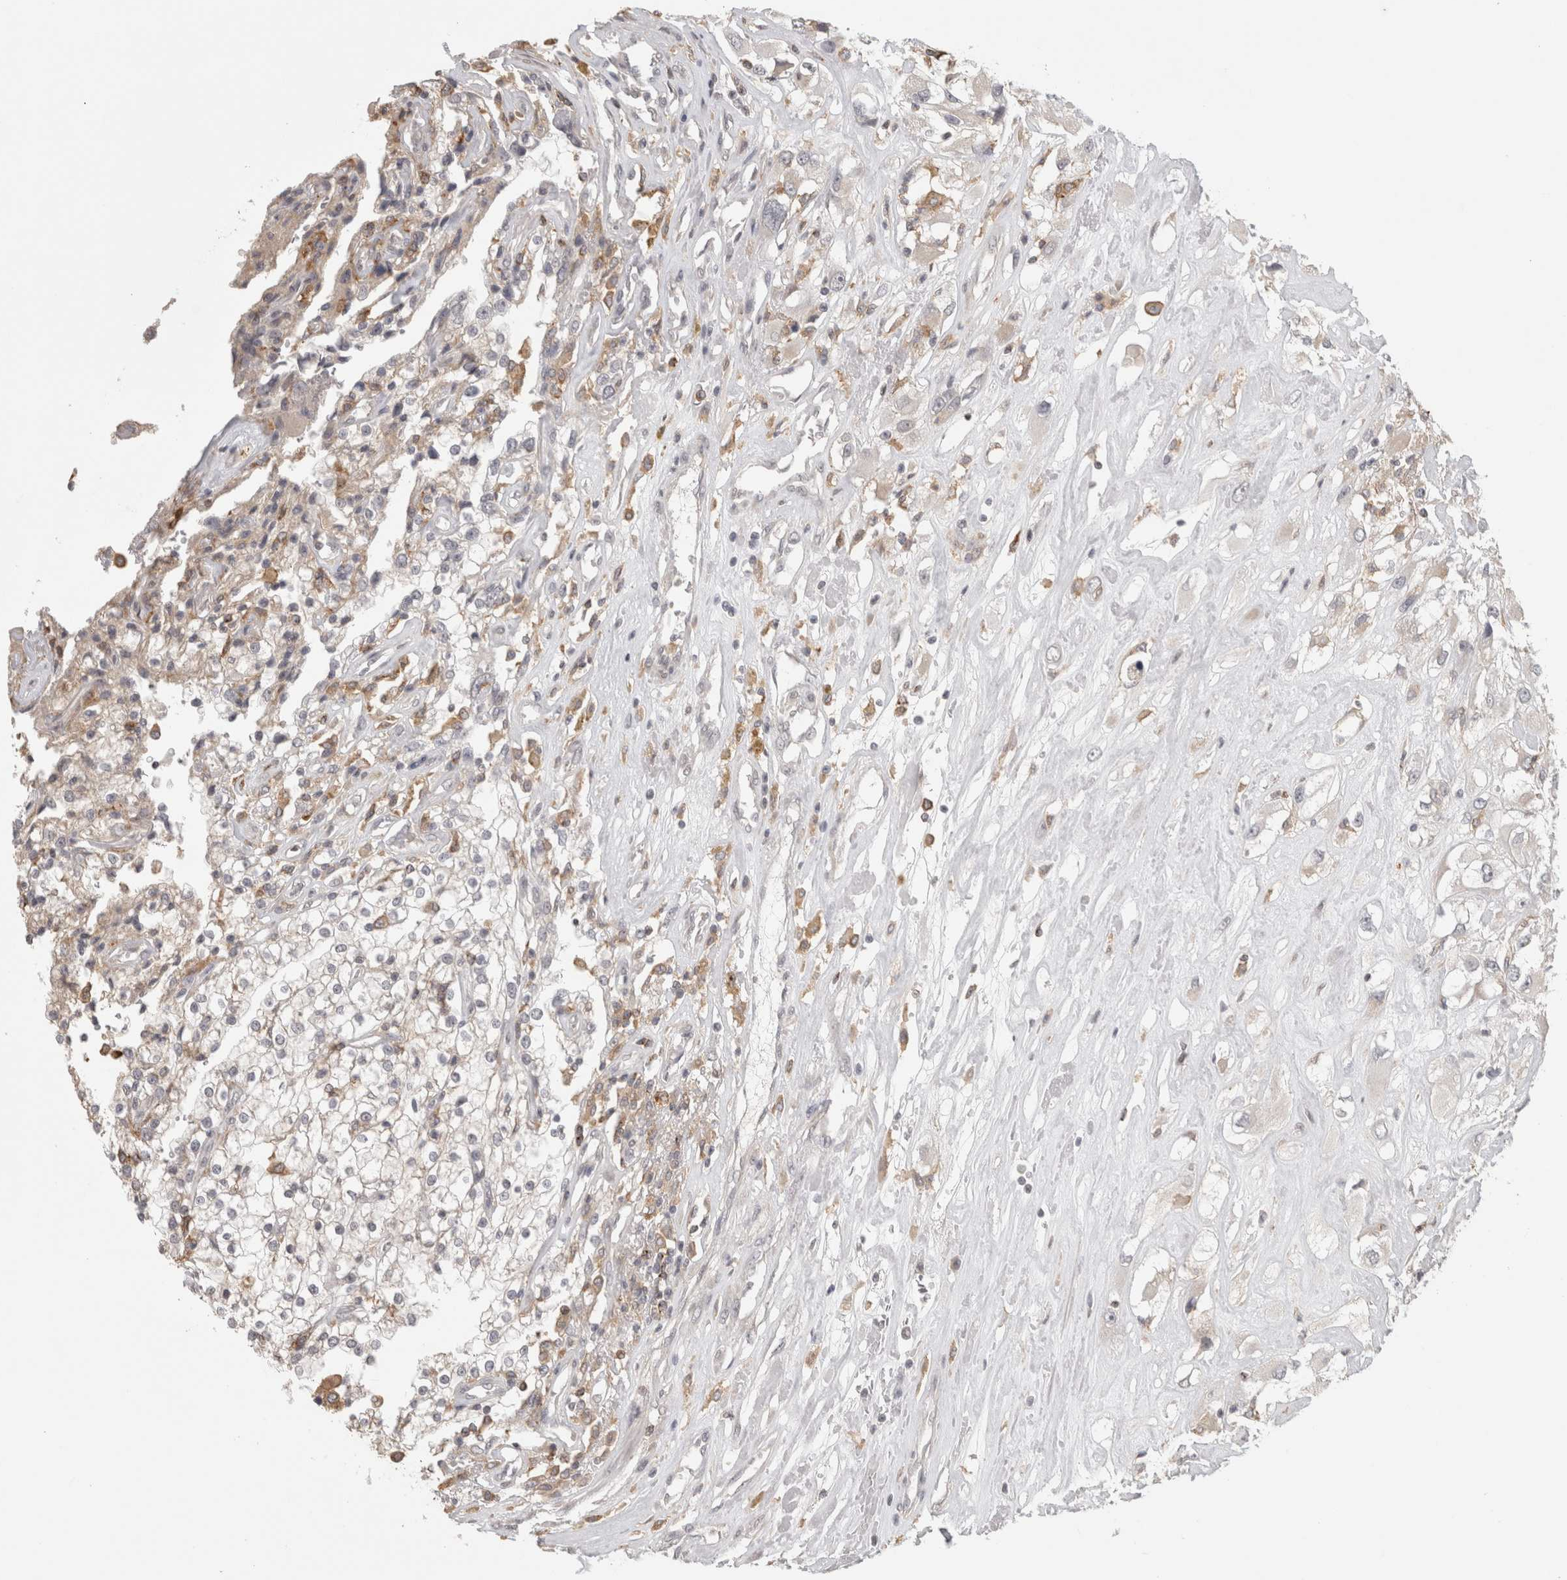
{"staining": {"intensity": "negative", "quantity": "none", "location": "none"}, "tissue": "renal cancer", "cell_type": "Tumor cells", "image_type": "cancer", "snomed": [{"axis": "morphology", "description": "Adenocarcinoma, NOS"}, {"axis": "topography", "description": "Kidney"}], "caption": "Immunohistochemistry (IHC) of adenocarcinoma (renal) exhibits no expression in tumor cells. Nuclei are stained in blue.", "gene": "HAVCR2", "patient": {"sex": "female", "age": 52}}